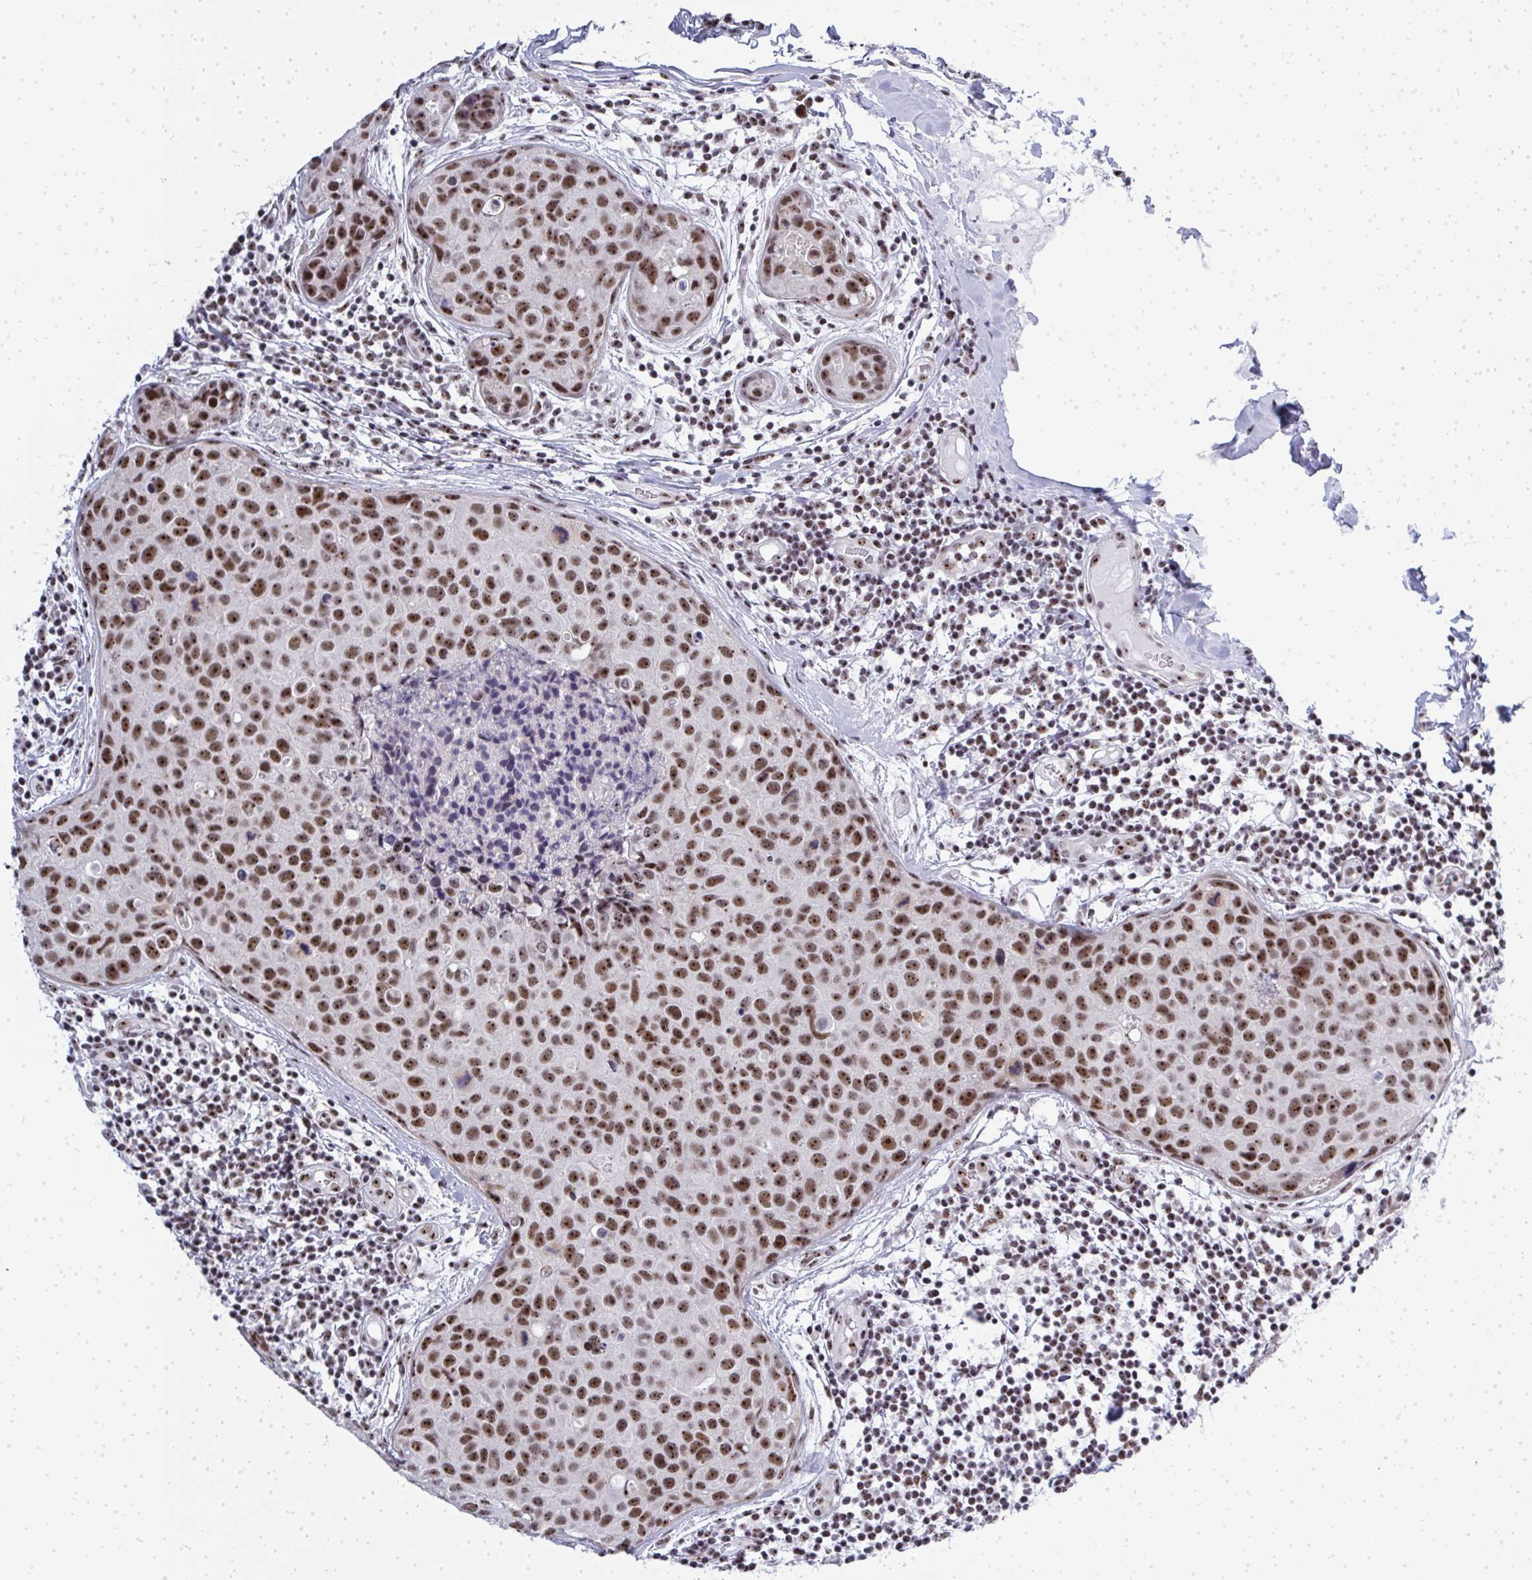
{"staining": {"intensity": "moderate", "quantity": ">75%", "location": "nuclear"}, "tissue": "breast cancer", "cell_type": "Tumor cells", "image_type": "cancer", "snomed": [{"axis": "morphology", "description": "Duct carcinoma"}, {"axis": "topography", "description": "Breast"}], "caption": "The micrograph displays staining of breast intraductal carcinoma, revealing moderate nuclear protein expression (brown color) within tumor cells.", "gene": "SIRT7", "patient": {"sex": "female", "age": 24}}